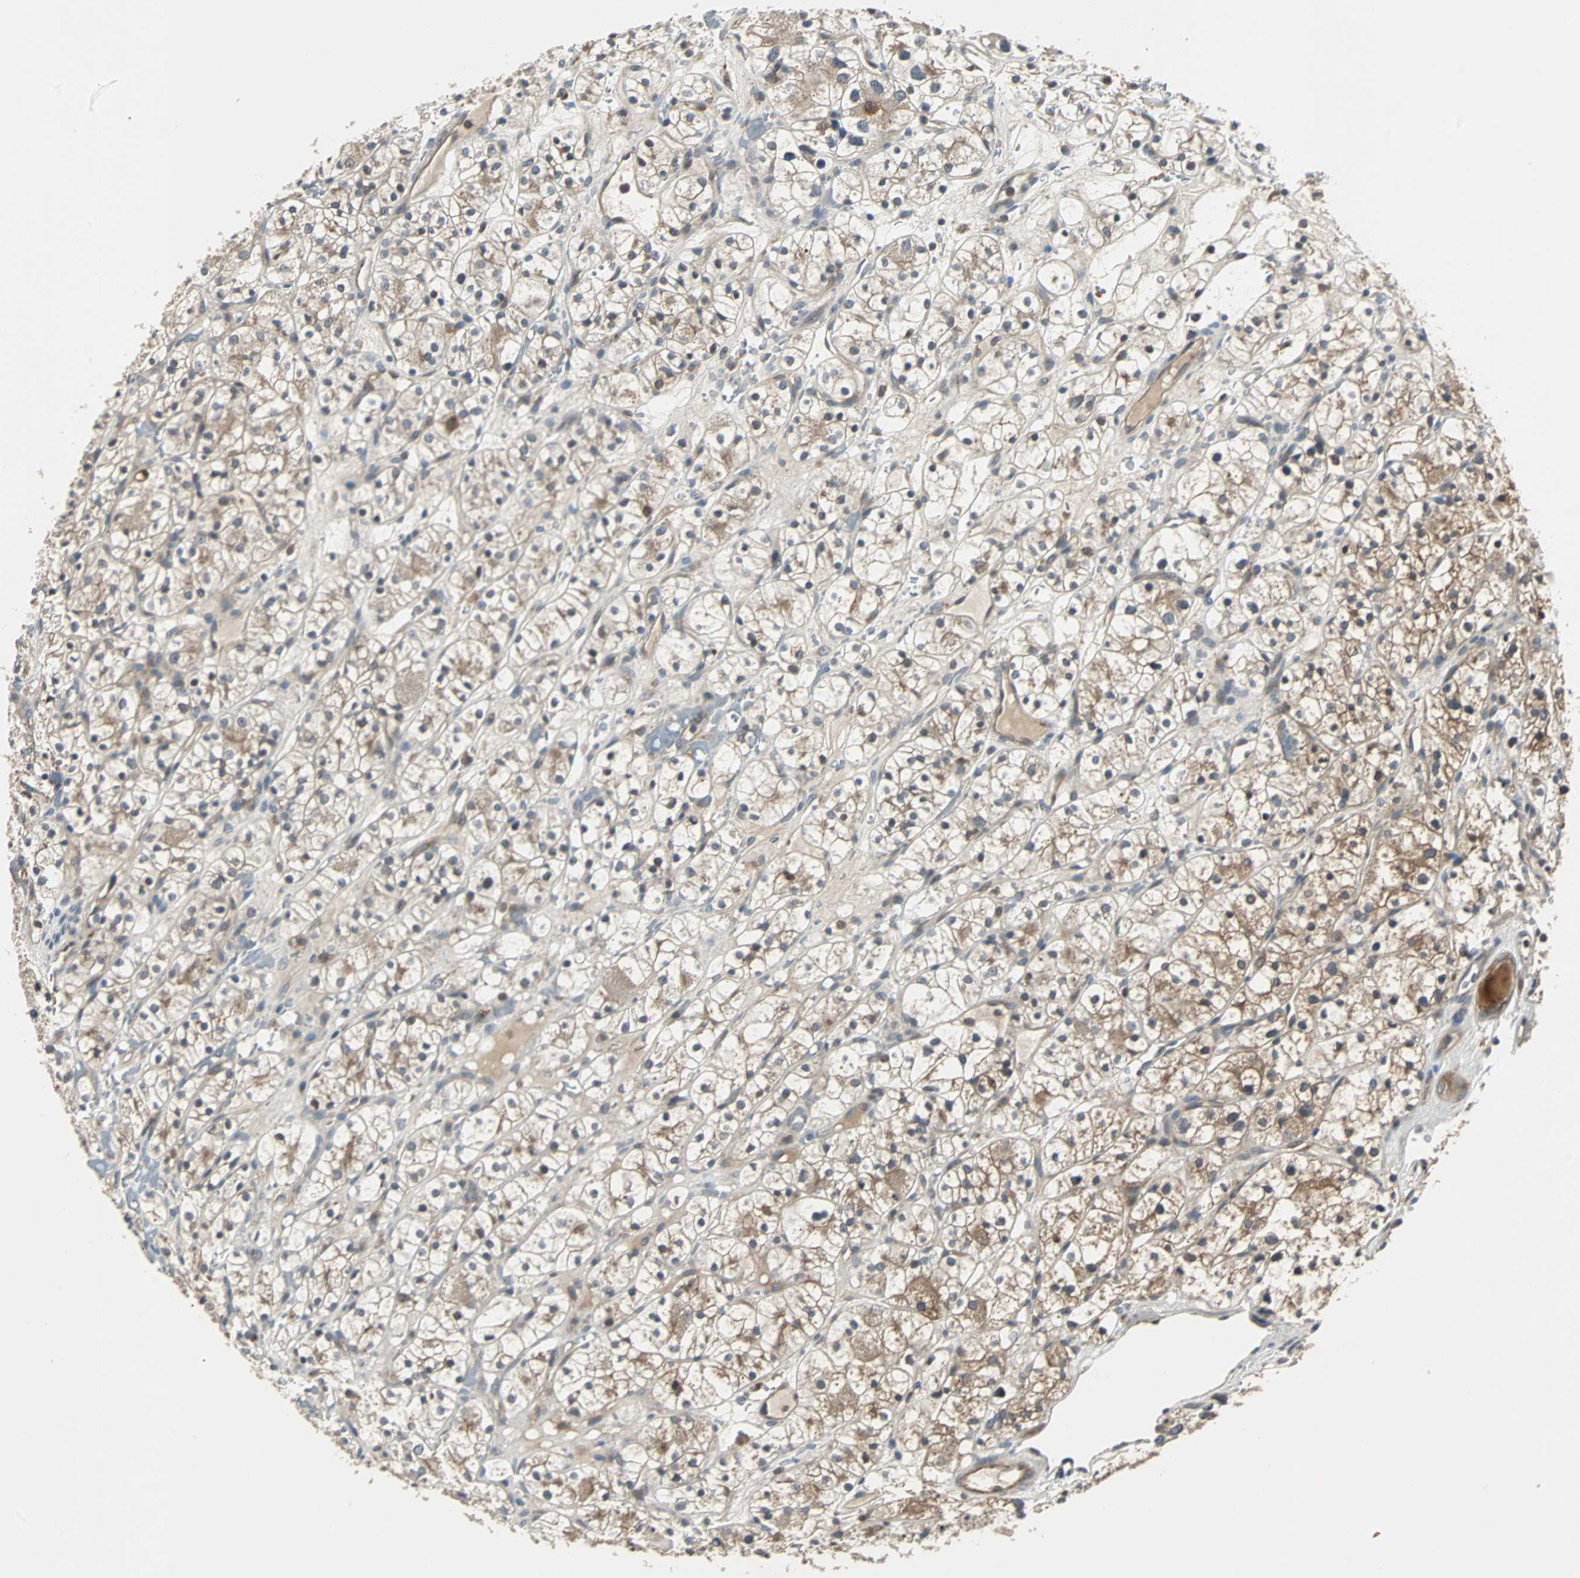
{"staining": {"intensity": "moderate", "quantity": ">75%", "location": "cytoplasmic/membranous"}, "tissue": "renal cancer", "cell_type": "Tumor cells", "image_type": "cancer", "snomed": [{"axis": "morphology", "description": "Adenocarcinoma, NOS"}, {"axis": "topography", "description": "Kidney"}], "caption": "High-power microscopy captured an immunohistochemistry (IHC) histopathology image of renal adenocarcinoma, revealing moderate cytoplasmic/membranous expression in approximately >75% of tumor cells.", "gene": "ARF1", "patient": {"sex": "female", "age": 60}}